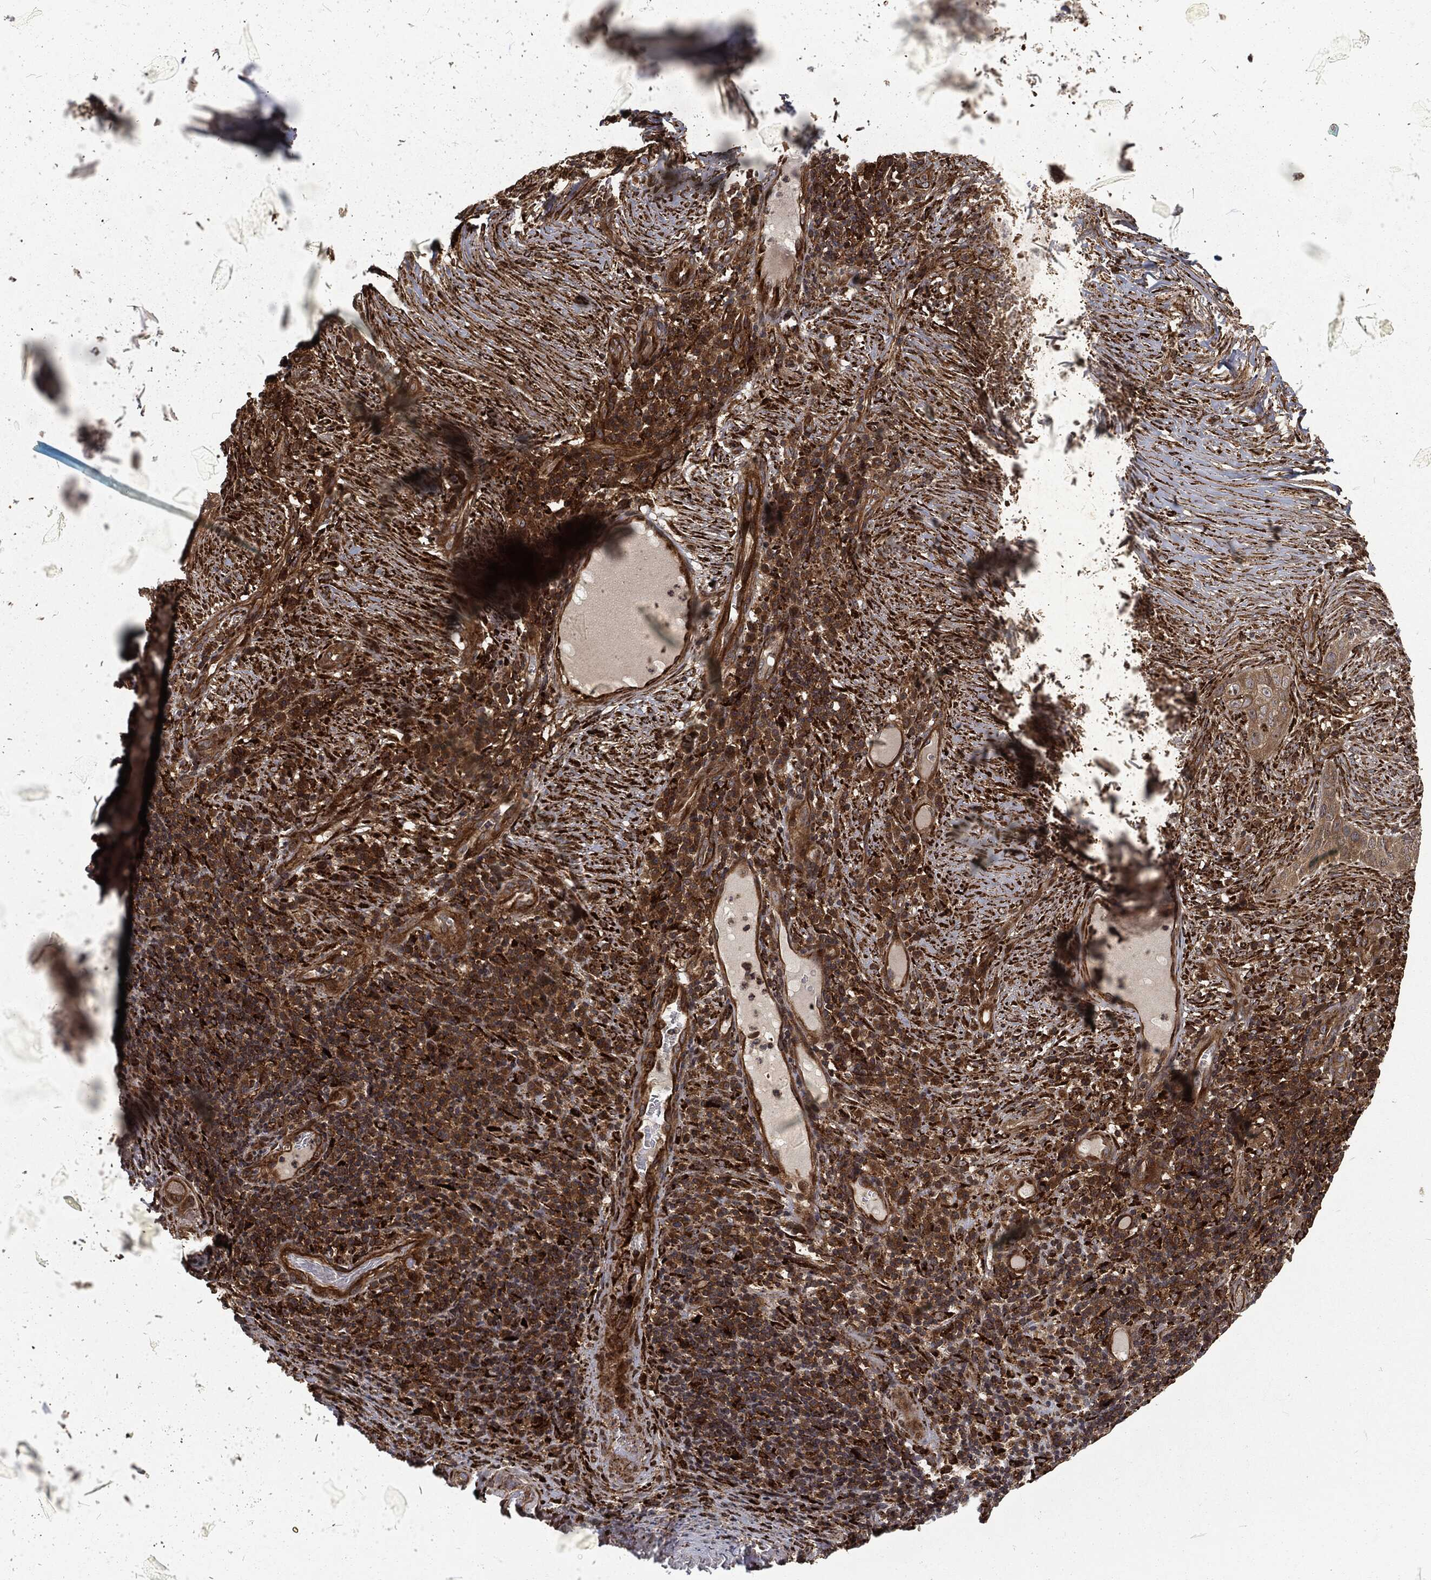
{"staining": {"intensity": "moderate", "quantity": "25%-75%", "location": "cytoplasmic/membranous"}, "tissue": "skin cancer", "cell_type": "Tumor cells", "image_type": "cancer", "snomed": [{"axis": "morphology", "description": "Squamous cell carcinoma, NOS"}, {"axis": "topography", "description": "Skin"}], "caption": "Skin cancer stained for a protein displays moderate cytoplasmic/membranous positivity in tumor cells.", "gene": "RFTN1", "patient": {"sex": "male", "age": 88}}